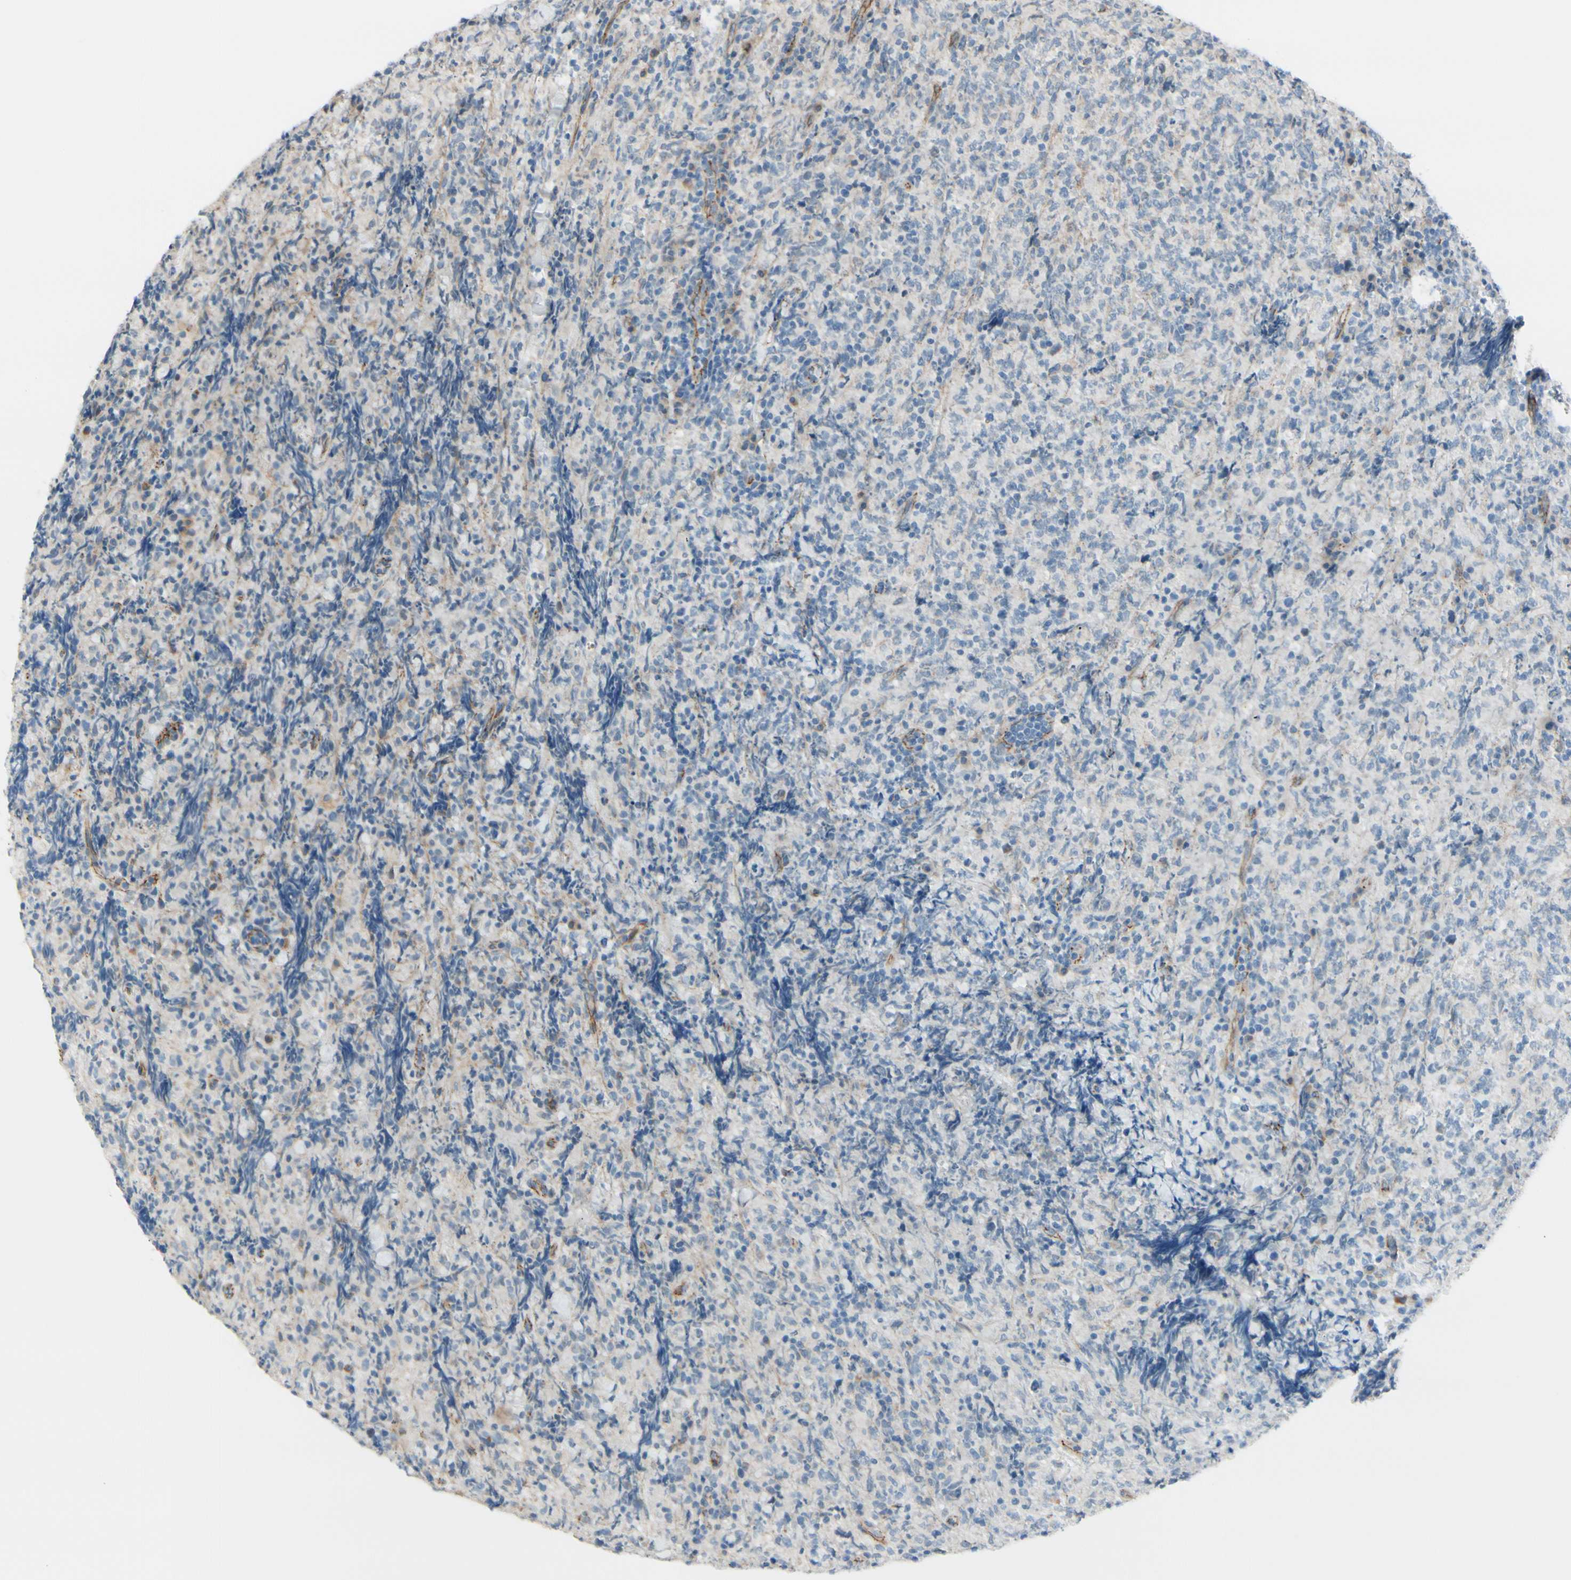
{"staining": {"intensity": "negative", "quantity": "none", "location": "none"}, "tissue": "lymphoma", "cell_type": "Tumor cells", "image_type": "cancer", "snomed": [{"axis": "morphology", "description": "Malignant lymphoma, non-Hodgkin's type, High grade"}, {"axis": "topography", "description": "Tonsil"}], "caption": "An IHC micrograph of lymphoma is shown. There is no staining in tumor cells of lymphoma.", "gene": "TJP1", "patient": {"sex": "female", "age": 36}}